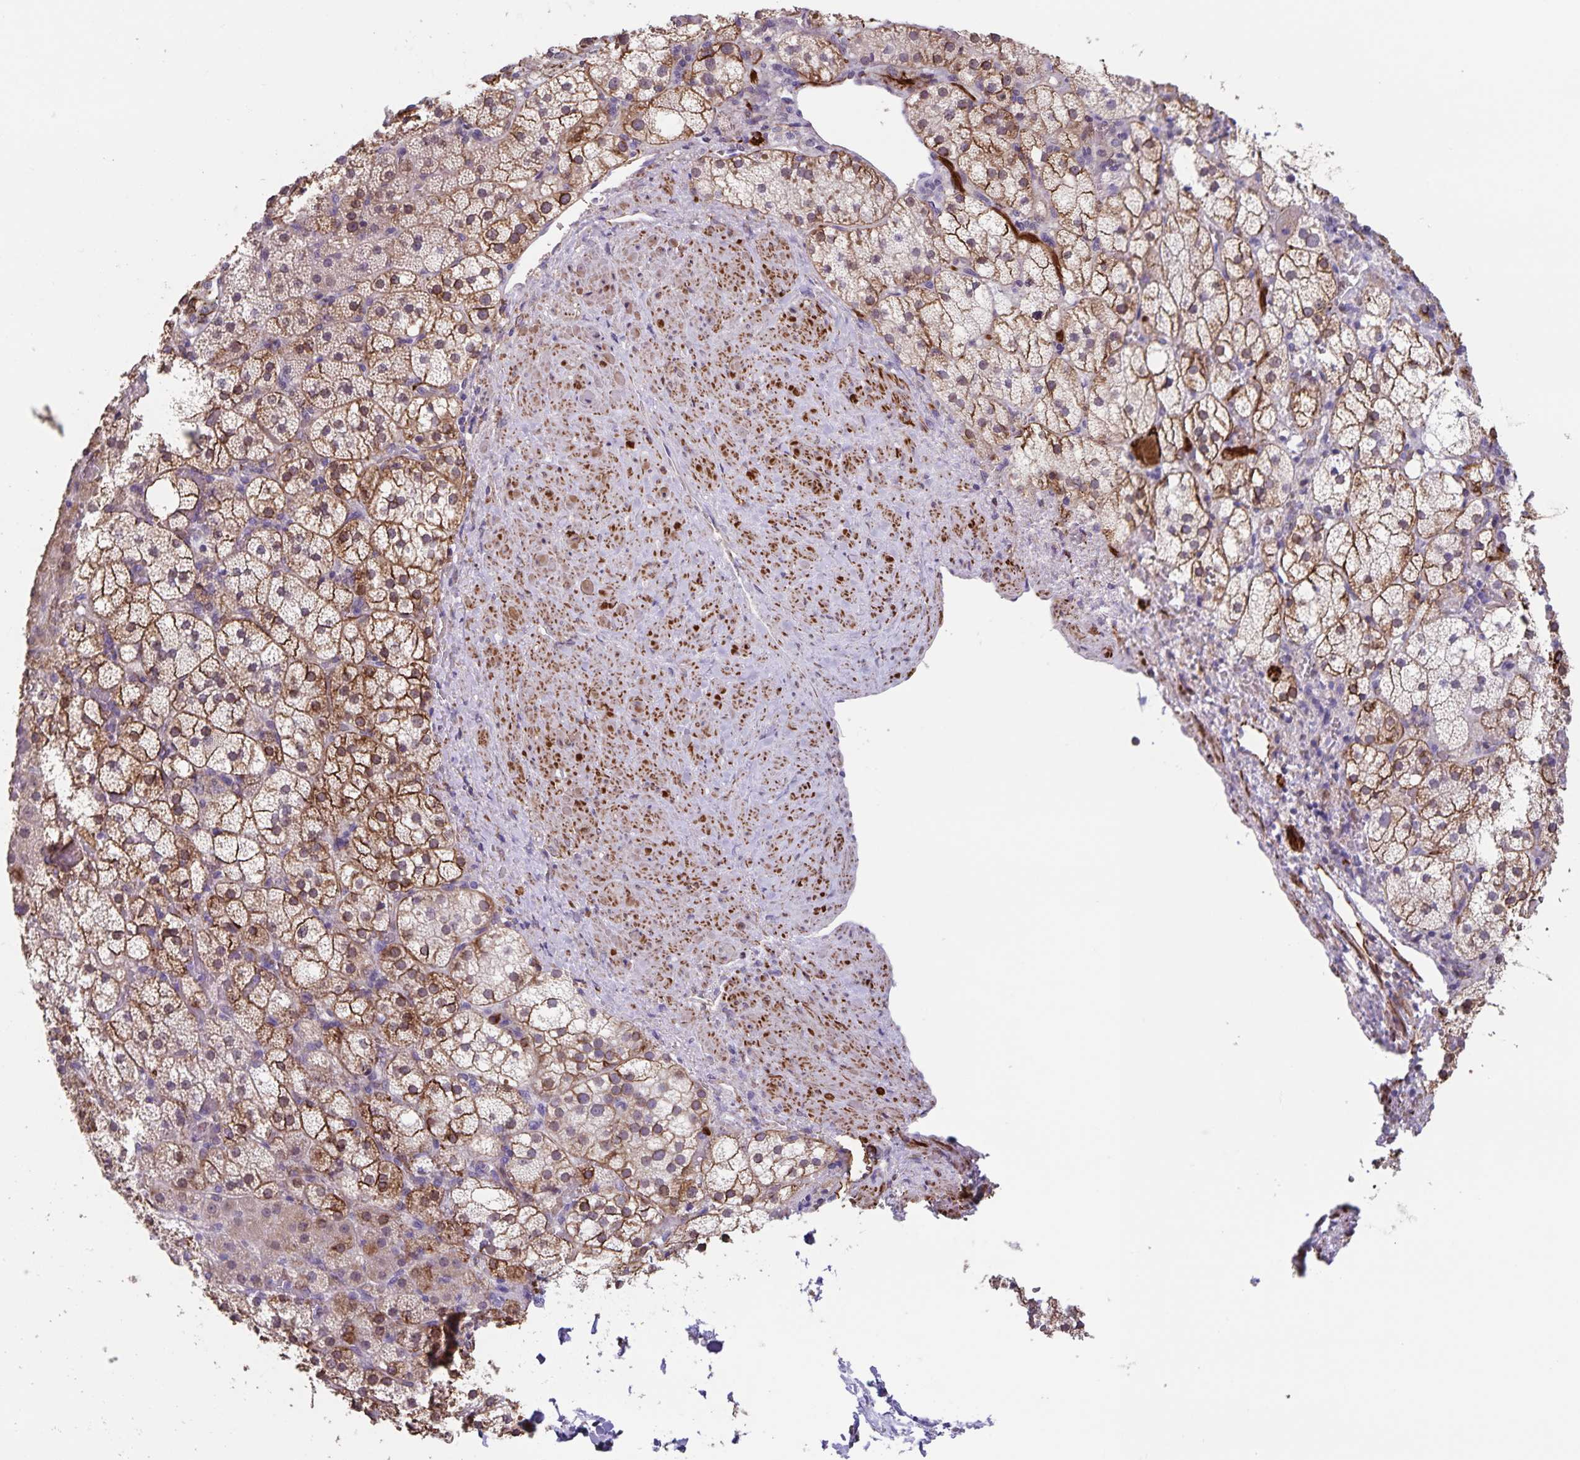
{"staining": {"intensity": "moderate", "quantity": "25%-75%", "location": "cytoplasmic/membranous"}, "tissue": "adrenal gland", "cell_type": "Glandular cells", "image_type": "normal", "snomed": [{"axis": "morphology", "description": "Normal tissue, NOS"}, {"axis": "topography", "description": "Adrenal gland"}], "caption": "Brown immunohistochemical staining in normal human adrenal gland demonstrates moderate cytoplasmic/membranous expression in about 25%-75% of glandular cells. (brown staining indicates protein expression, while blue staining denotes nuclei).", "gene": "SYNM", "patient": {"sex": "male", "age": 53}}